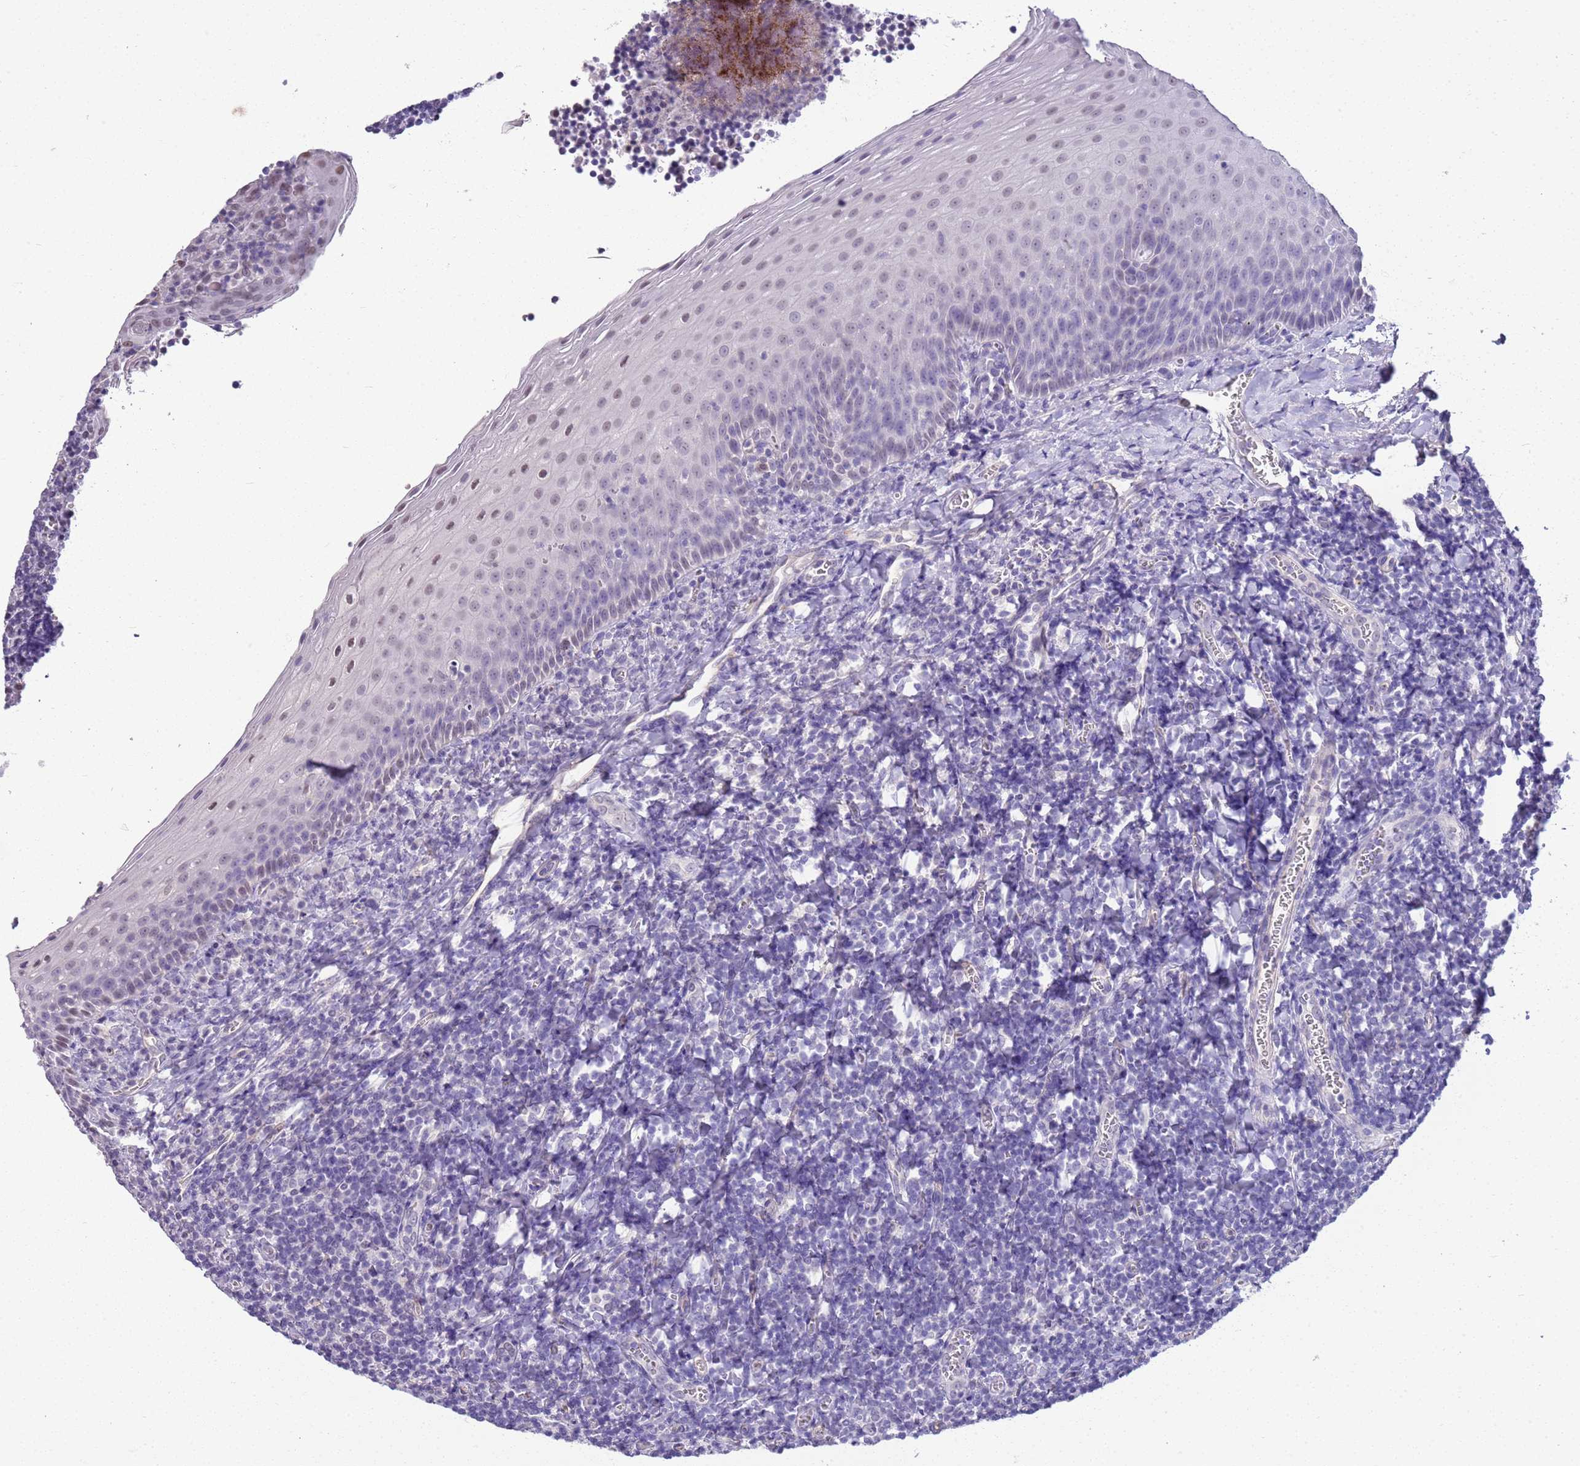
{"staining": {"intensity": "negative", "quantity": "none", "location": "none"}, "tissue": "tonsil", "cell_type": "Germinal center cells", "image_type": "normal", "snomed": [{"axis": "morphology", "description": "Normal tissue, NOS"}, {"axis": "topography", "description": "Tonsil"}], "caption": "The micrograph displays no significant positivity in germinal center cells of tonsil.", "gene": "CTRC", "patient": {"sex": "male", "age": 27}}